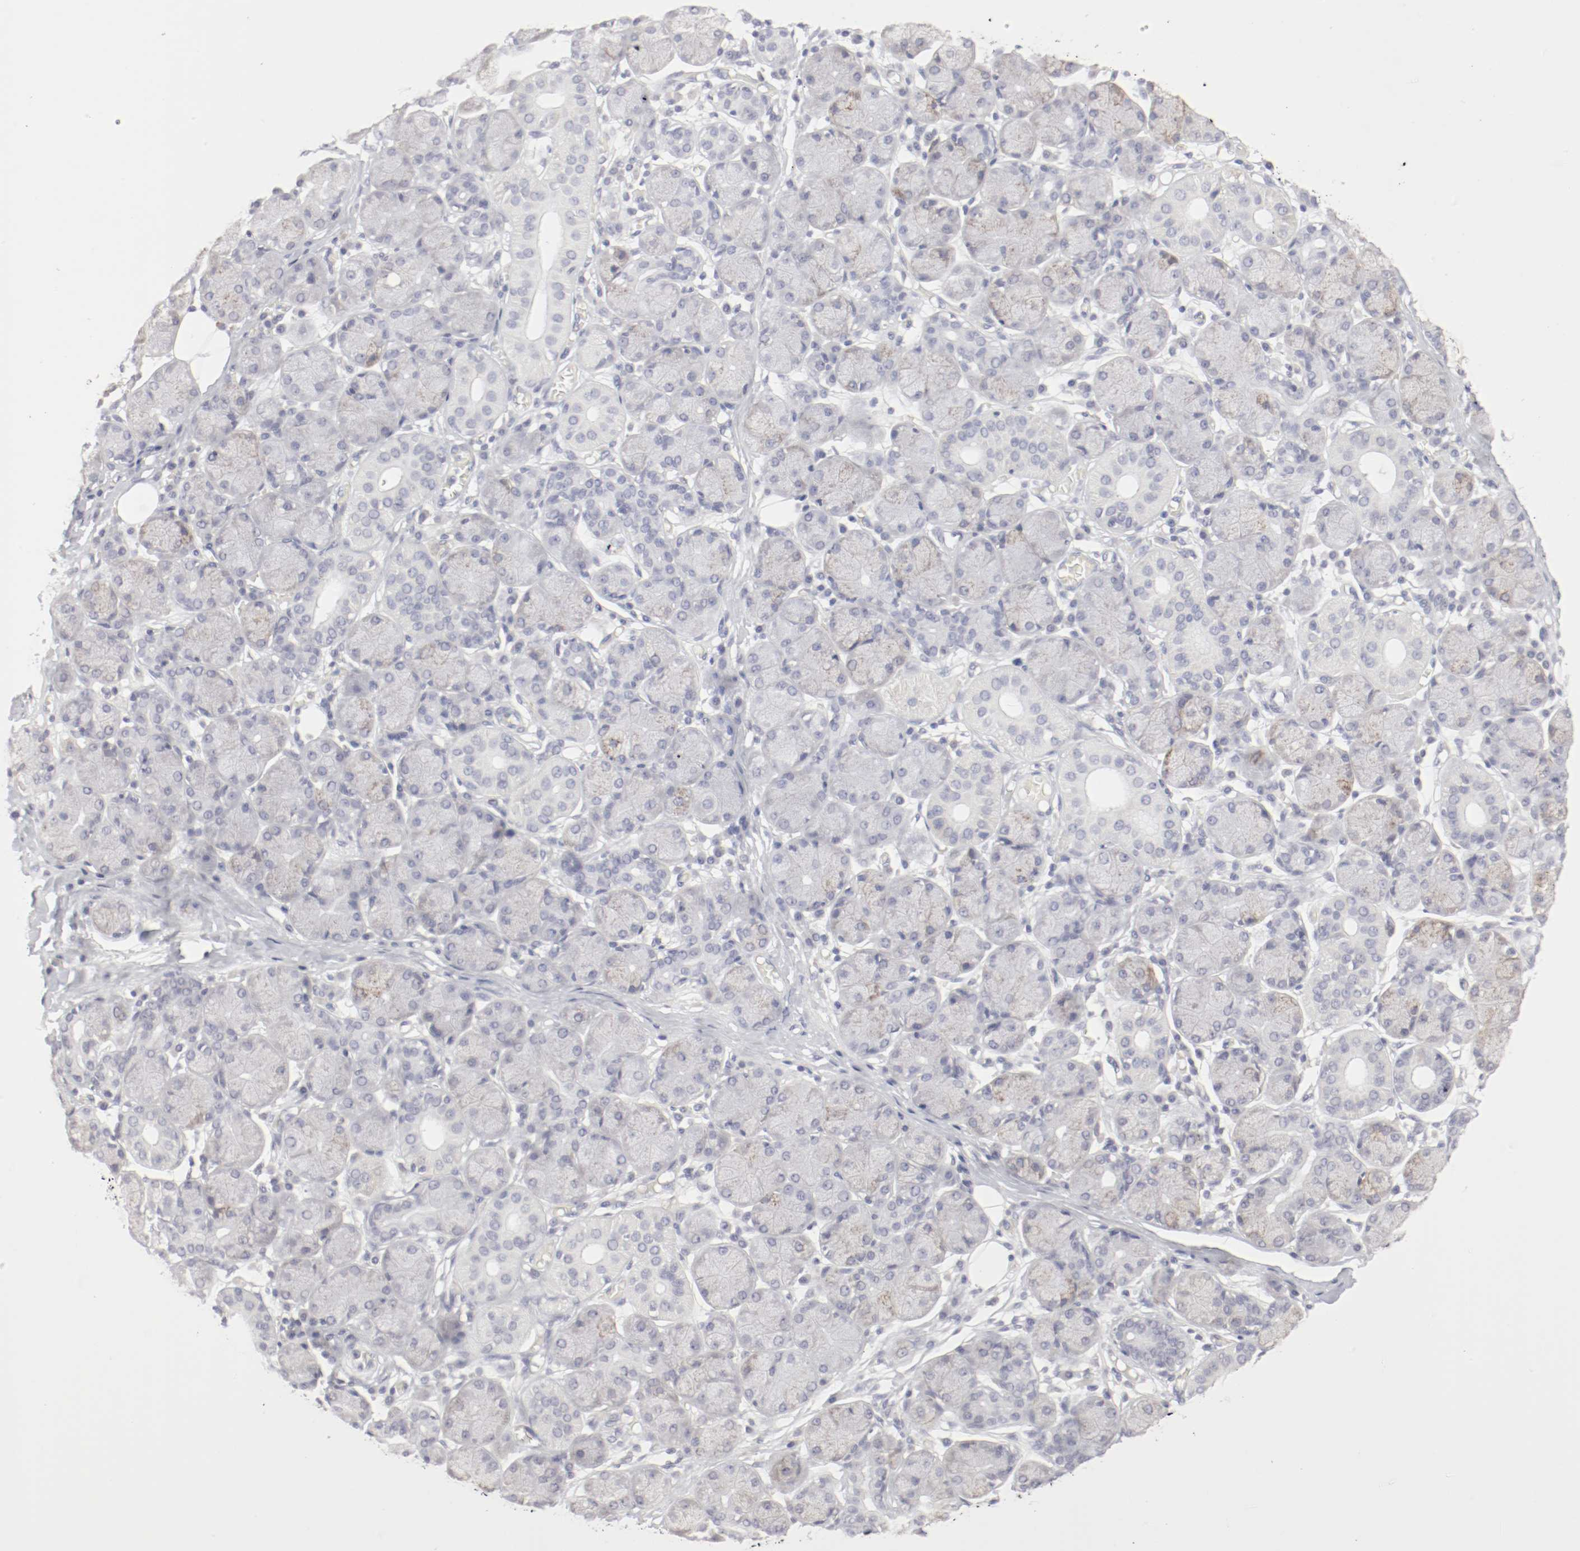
{"staining": {"intensity": "weak", "quantity": "<25%", "location": "cytoplasmic/membranous"}, "tissue": "salivary gland", "cell_type": "Glandular cells", "image_type": "normal", "snomed": [{"axis": "morphology", "description": "Normal tissue, NOS"}, {"axis": "topography", "description": "Salivary gland"}], "caption": "Salivary gland stained for a protein using immunohistochemistry exhibits no positivity glandular cells.", "gene": "ITGAX", "patient": {"sex": "female", "age": 24}}